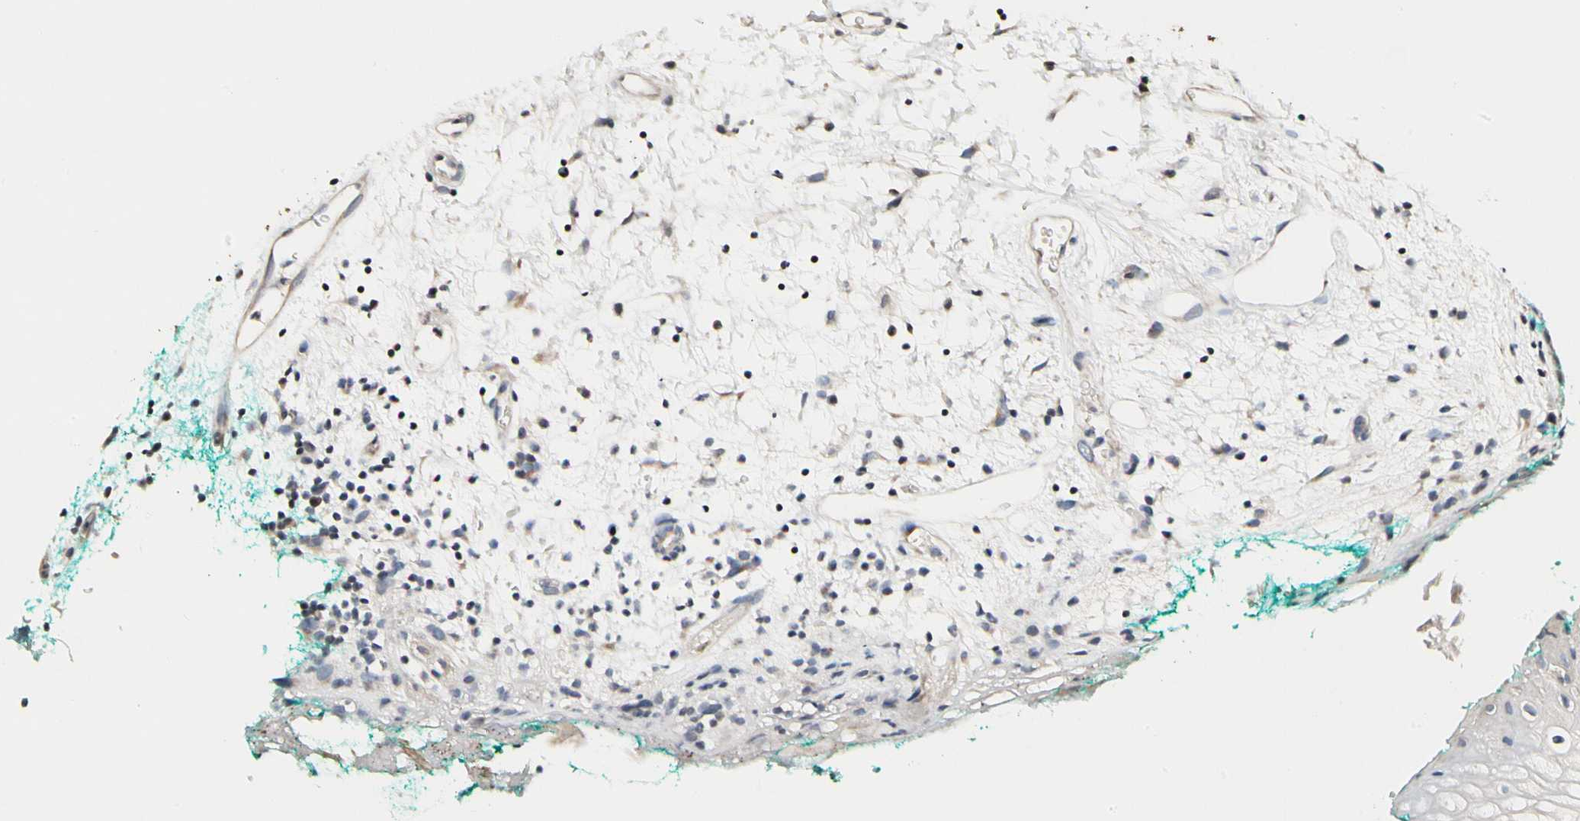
{"staining": {"intensity": "weak", "quantity": "25%-75%", "location": "cytoplasmic/membranous"}, "tissue": "oral mucosa", "cell_type": "Squamous epithelial cells", "image_type": "normal", "snomed": [{"axis": "morphology", "description": "Normal tissue, NOS"}, {"axis": "topography", "description": "Skeletal muscle"}, {"axis": "topography", "description": "Oral tissue"}, {"axis": "topography", "description": "Peripheral nerve tissue"}], "caption": "High-magnification brightfield microscopy of normal oral mucosa stained with DAB (brown) and counterstained with hematoxylin (blue). squamous epithelial cells exhibit weak cytoplasmic/membranous positivity is seen in approximately25%-75% of cells.", "gene": "SOX30", "patient": {"sex": "female", "age": 84}}